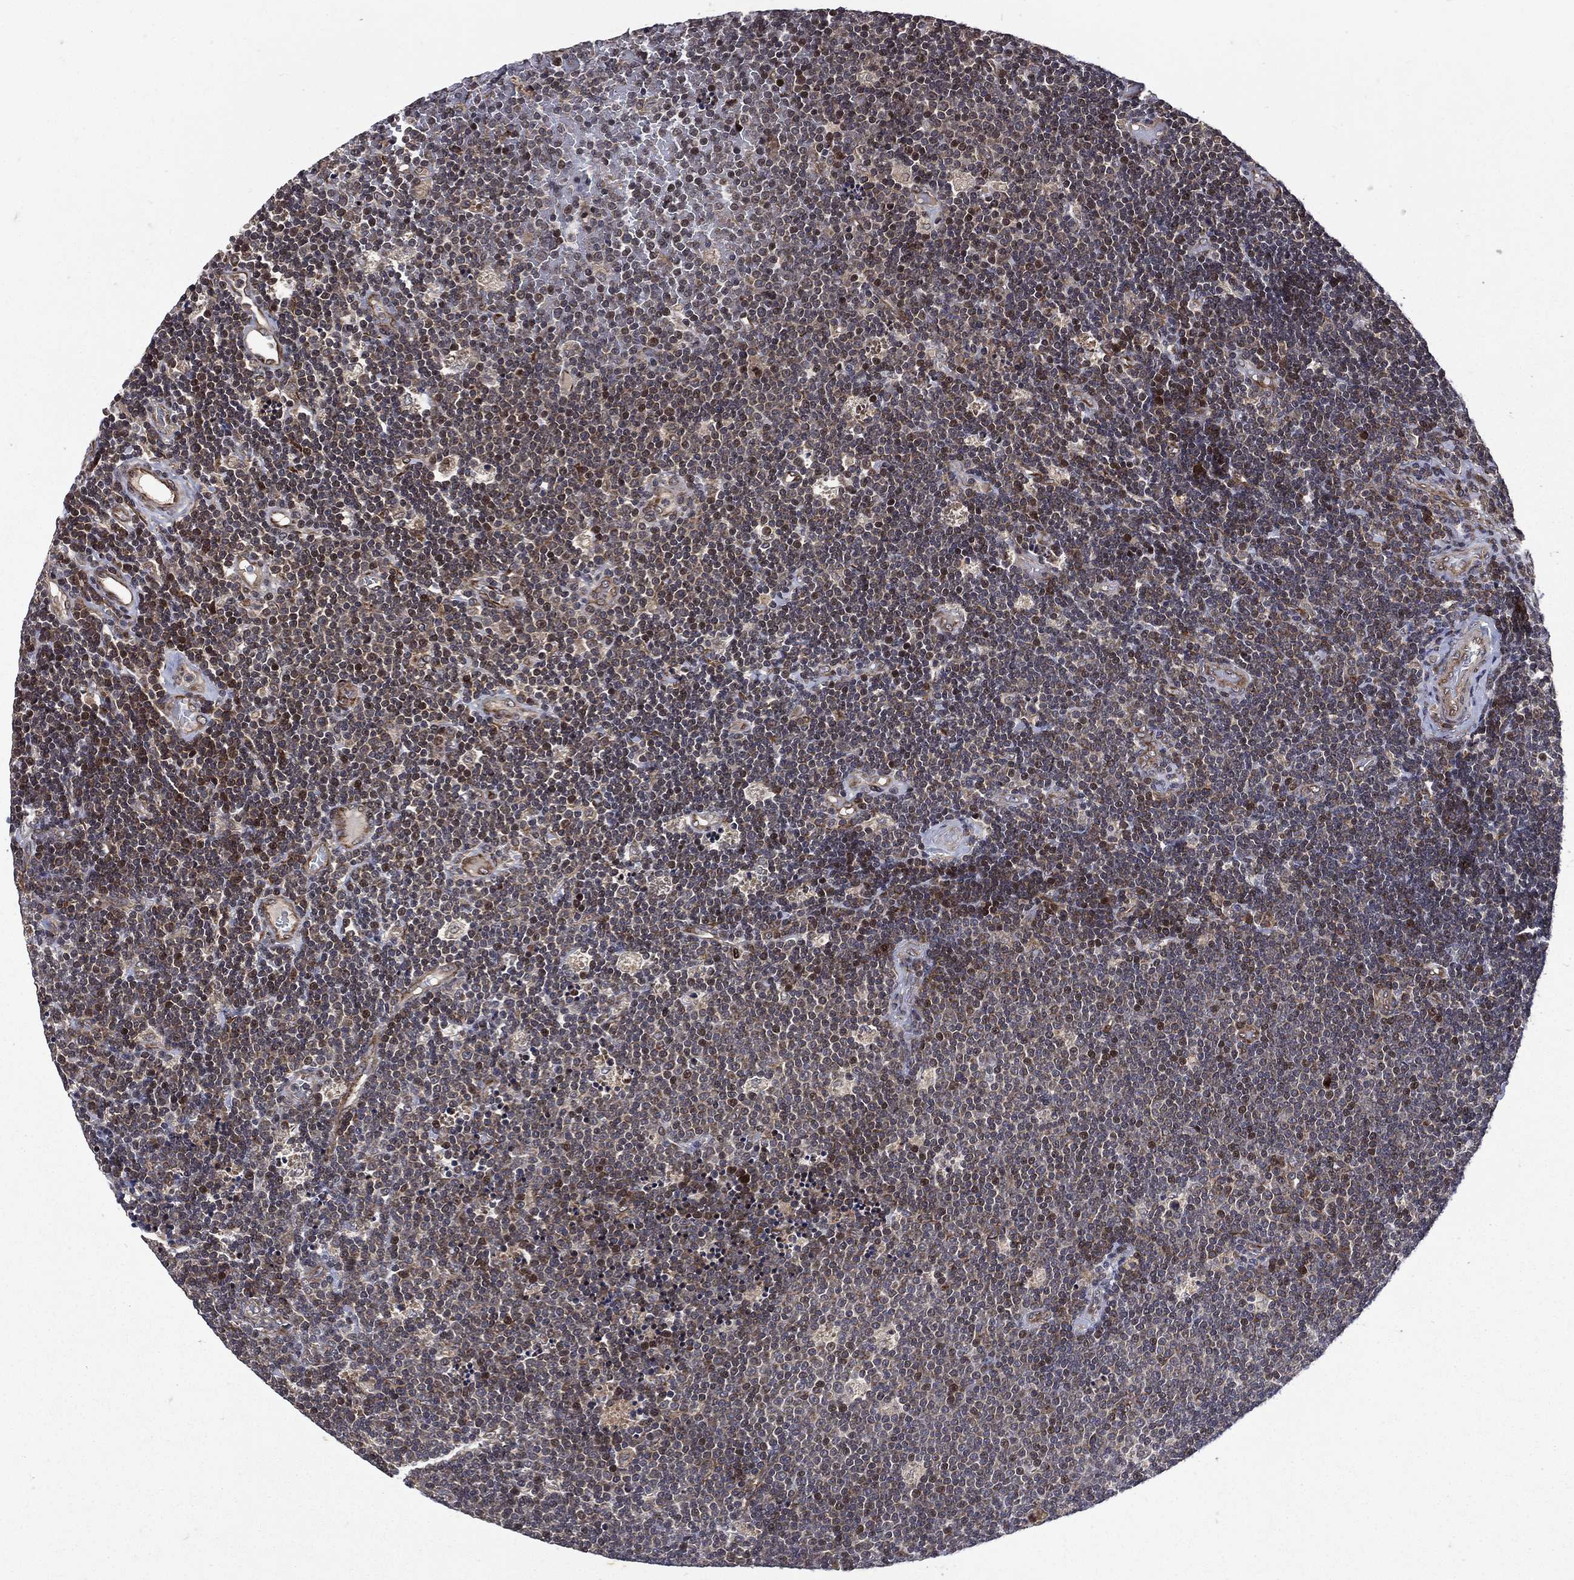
{"staining": {"intensity": "moderate", "quantity": "25%-75%", "location": "nuclear"}, "tissue": "lymphoma", "cell_type": "Tumor cells", "image_type": "cancer", "snomed": [{"axis": "morphology", "description": "Malignant lymphoma, non-Hodgkin's type, Low grade"}, {"axis": "topography", "description": "Brain"}], "caption": "Protein staining exhibits moderate nuclear expression in approximately 25%-75% of tumor cells in low-grade malignant lymphoma, non-Hodgkin's type.", "gene": "RAB11FIP4", "patient": {"sex": "female", "age": 66}}